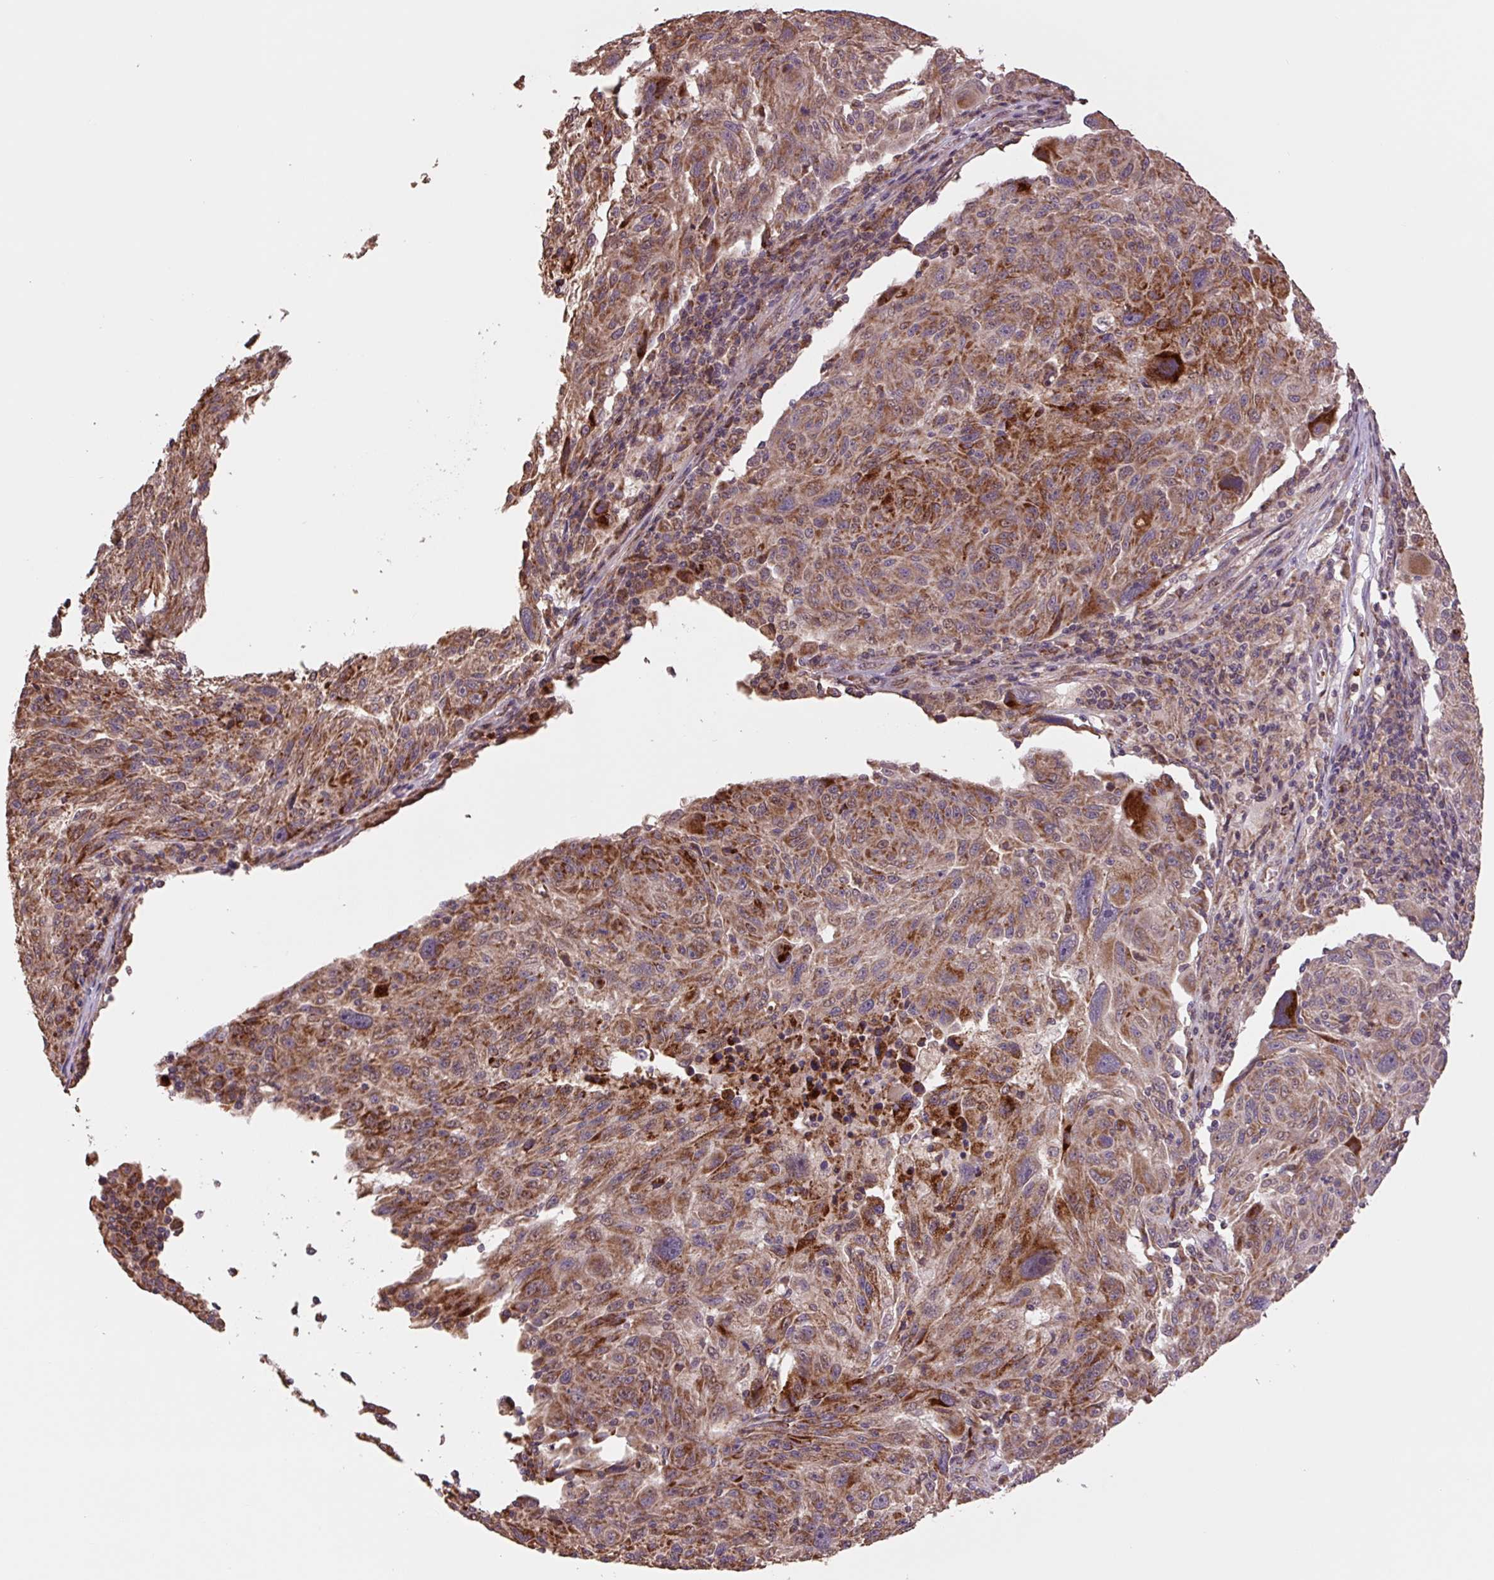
{"staining": {"intensity": "moderate", "quantity": ">75%", "location": "cytoplasmic/membranous"}, "tissue": "melanoma", "cell_type": "Tumor cells", "image_type": "cancer", "snomed": [{"axis": "morphology", "description": "Malignant melanoma, NOS"}, {"axis": "topography", "description": "Skin"}], "caption": "Melanoma tissue exhibits moderate cytoplasmic/membranous expression in about >75% of tumor cells, visualized by immunohistochemistry.", "gene": "TMEM160", "patient": {"sex": "male", "age": 53}}